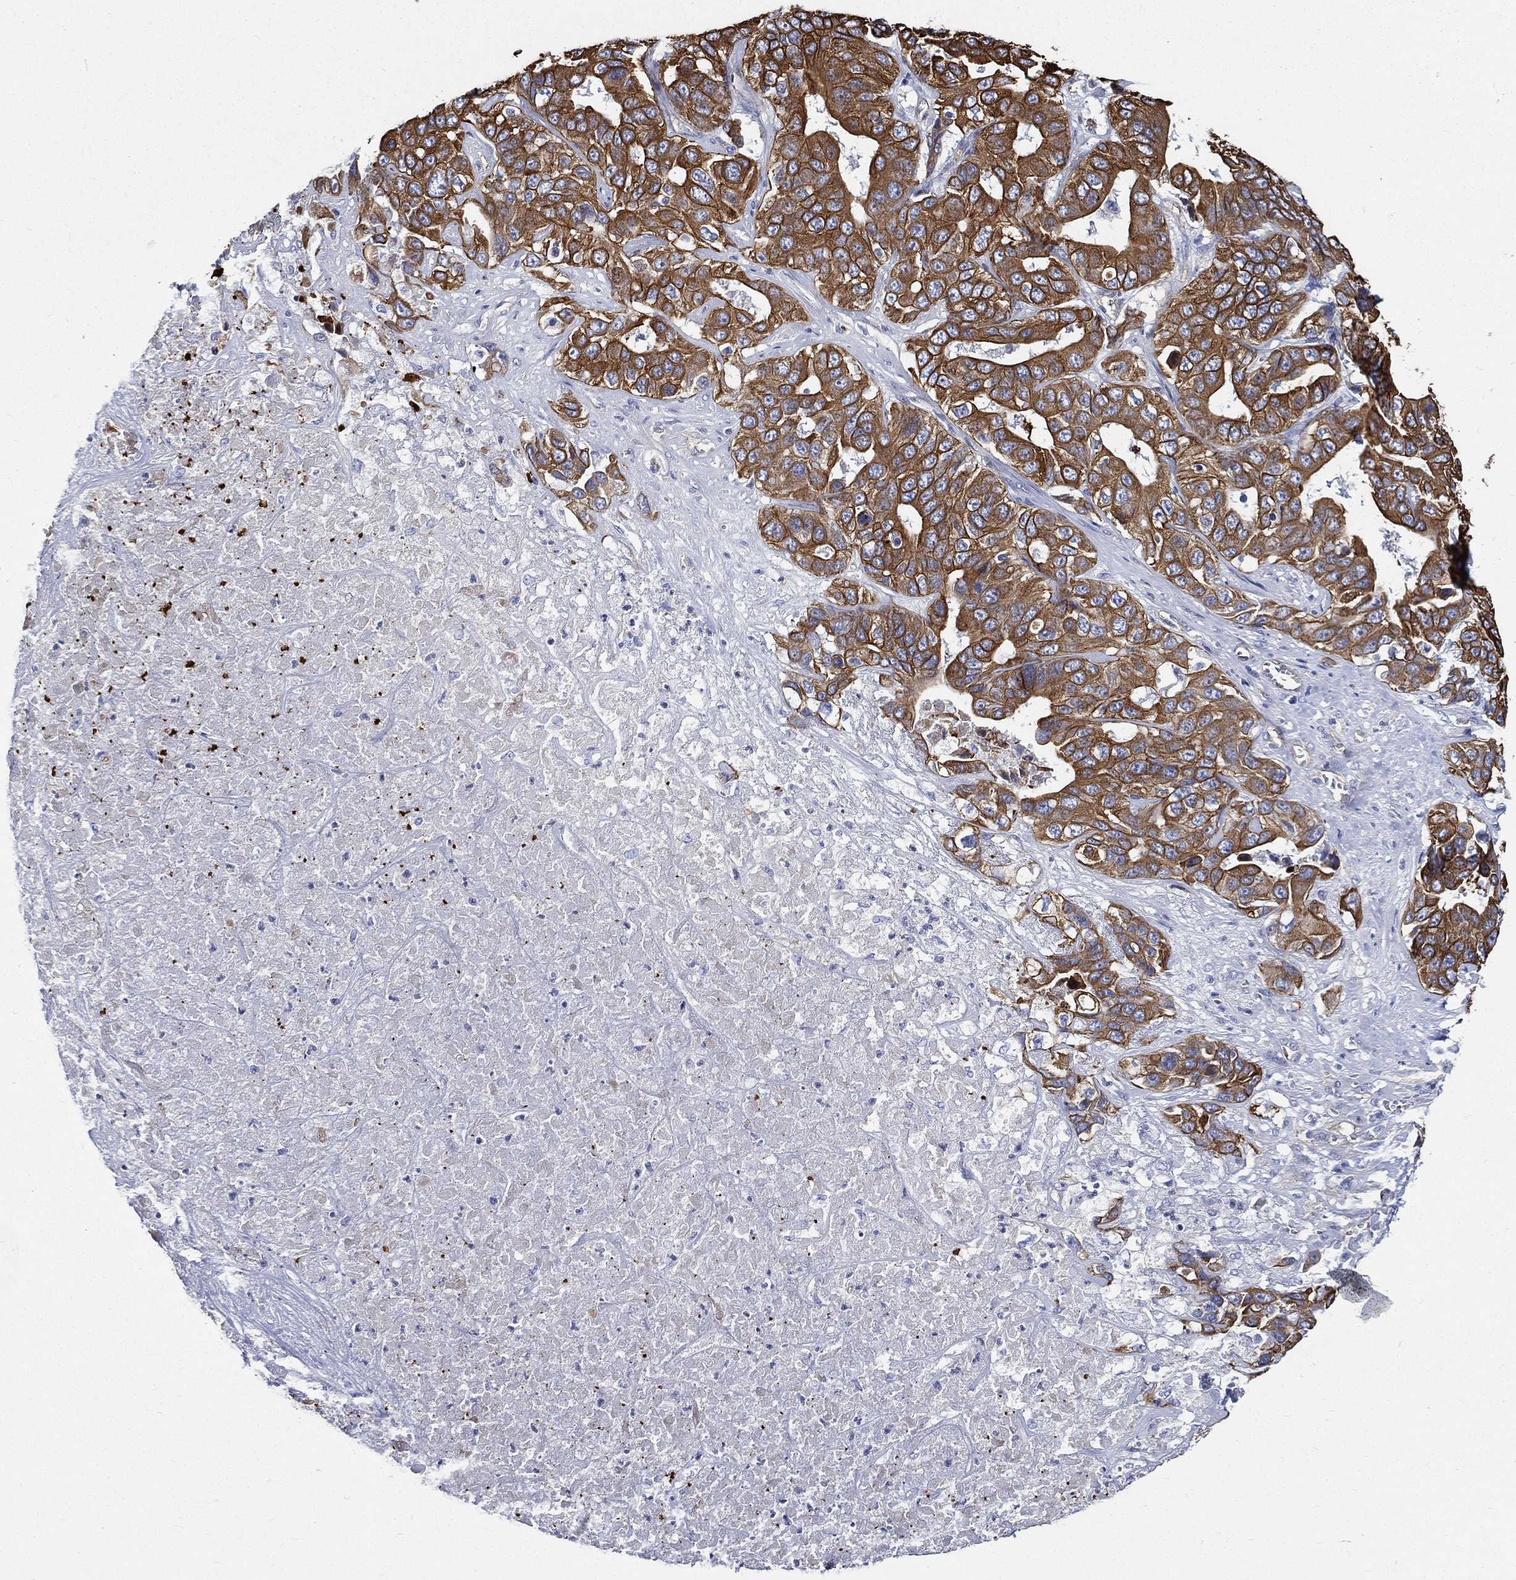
{"staining": {"intensity": "strong", "quantity": ">75%", "location": "cytoplasmic/membranous"}, "tissue": "liver cancer", "cell_type": "Tumor cells", "image_type": "cancer", "snomed": [{"axis": "morphology", "description": "Cholangiocarcinoma"}, {"axis": "topography", "description": "Liver"}], "caption": "A brown stain highlights strong cytoplasmic/membranous expression of a protein in cholangiocarcinoma (liver) tumor cells.", "gene": "NEDD9", "patient": {"sex": "female", "age": 52}}